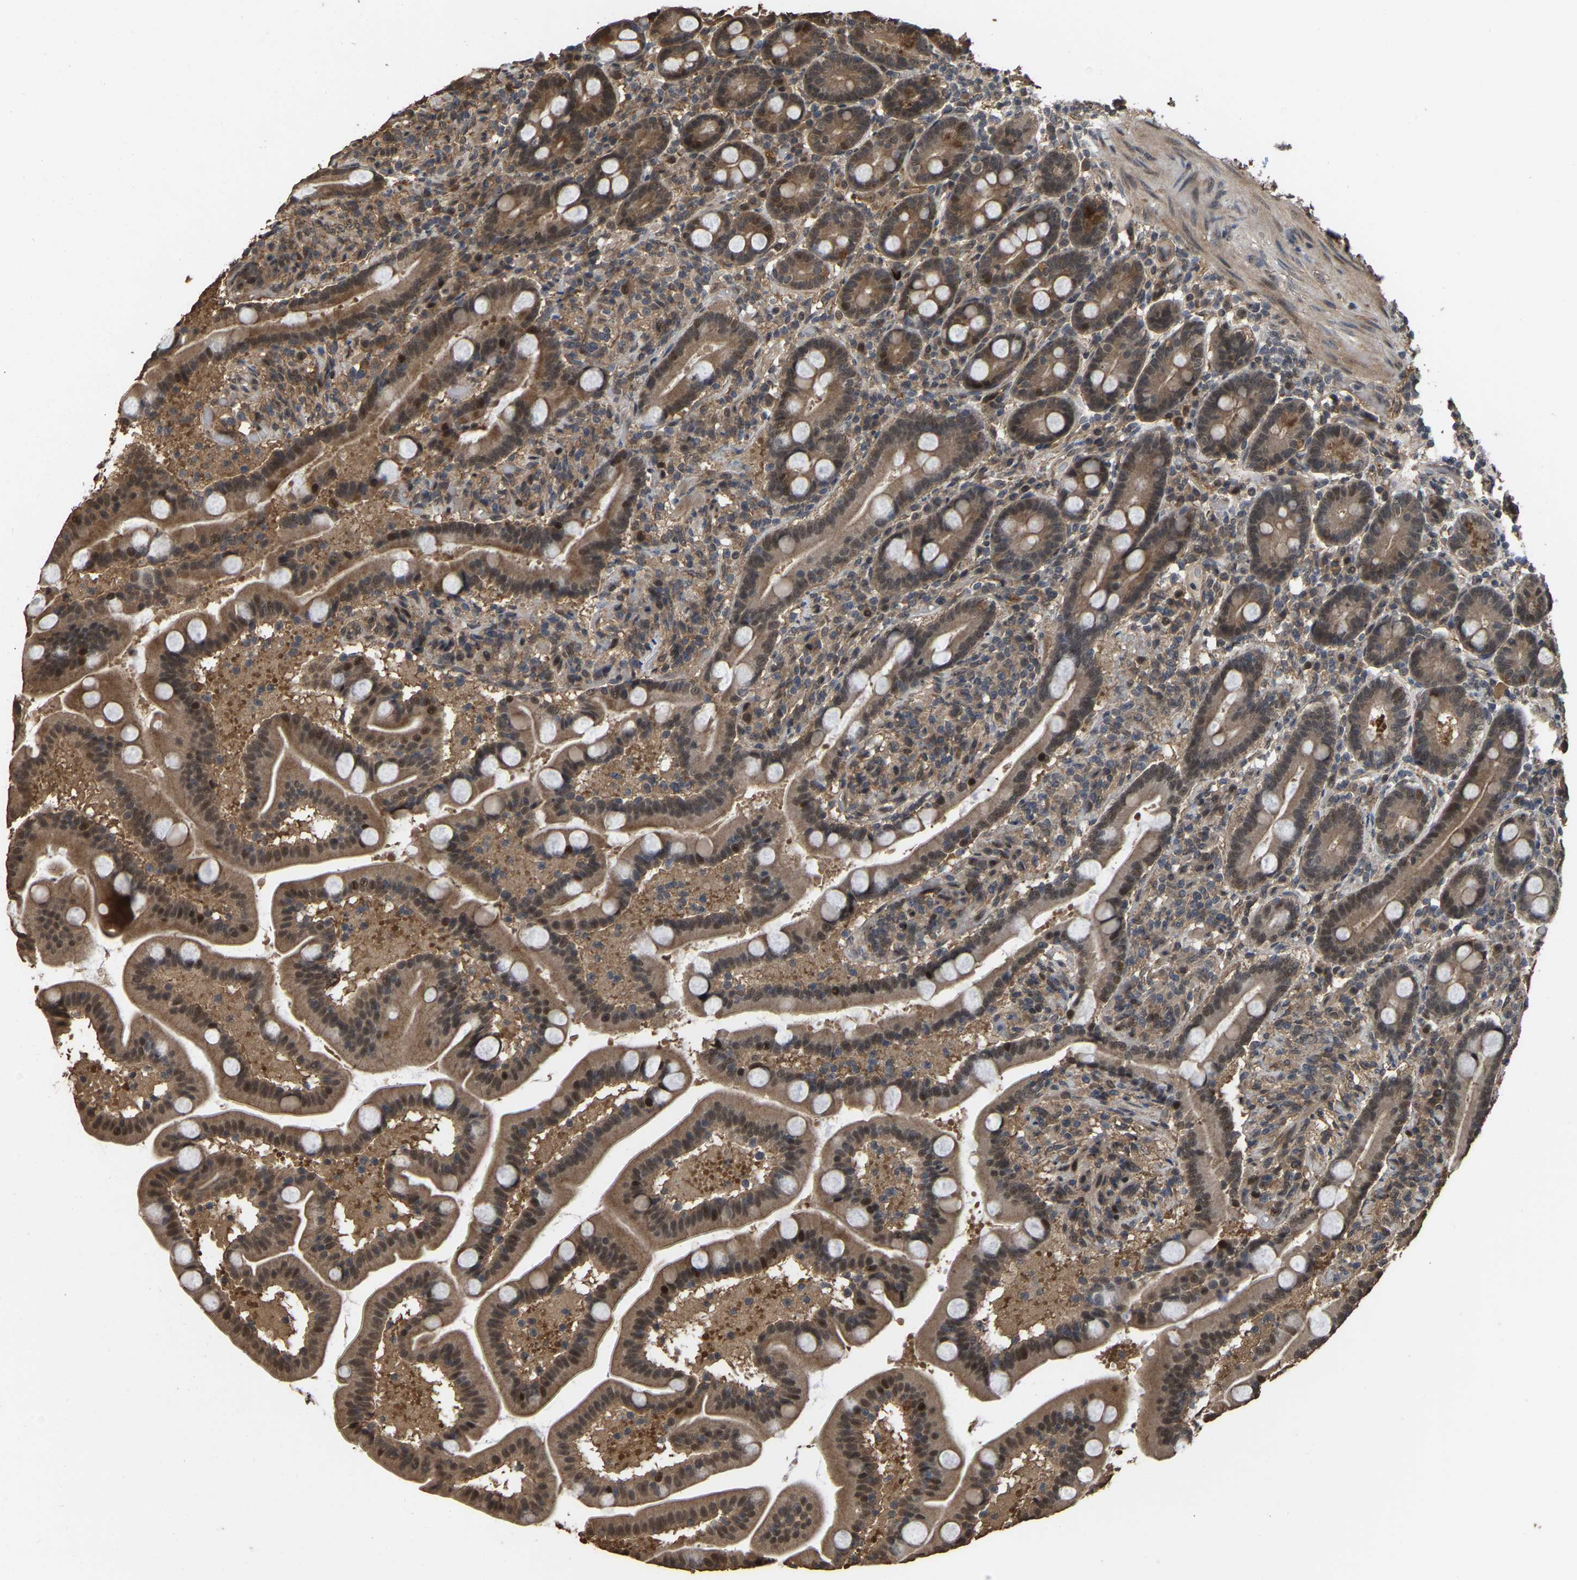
{"staining": {"intensity": "moderate", "quantity": ">75%", "location": "cytoplasmic/membranous,nuclear"}, "tissue": "duodenum", "cell_type": "Glandular cells", "image_type": "normal", "snomed": [{"axis": "morphology", "description": "Normal tissue, NOS"}, {"axis": "topography", "description": "Duodenum"}], "caption": "Normal duodenum displays moderate cytoplasmic/membranous,nuclear staining in about >75% of glandular cells The staining was performed using DAB, with brown indicating positive protein expression. Nuclei are stained blue with hematoxylin..", "gene": "ARHGAP23", "patient": {"sex": "male", "age": 54}}